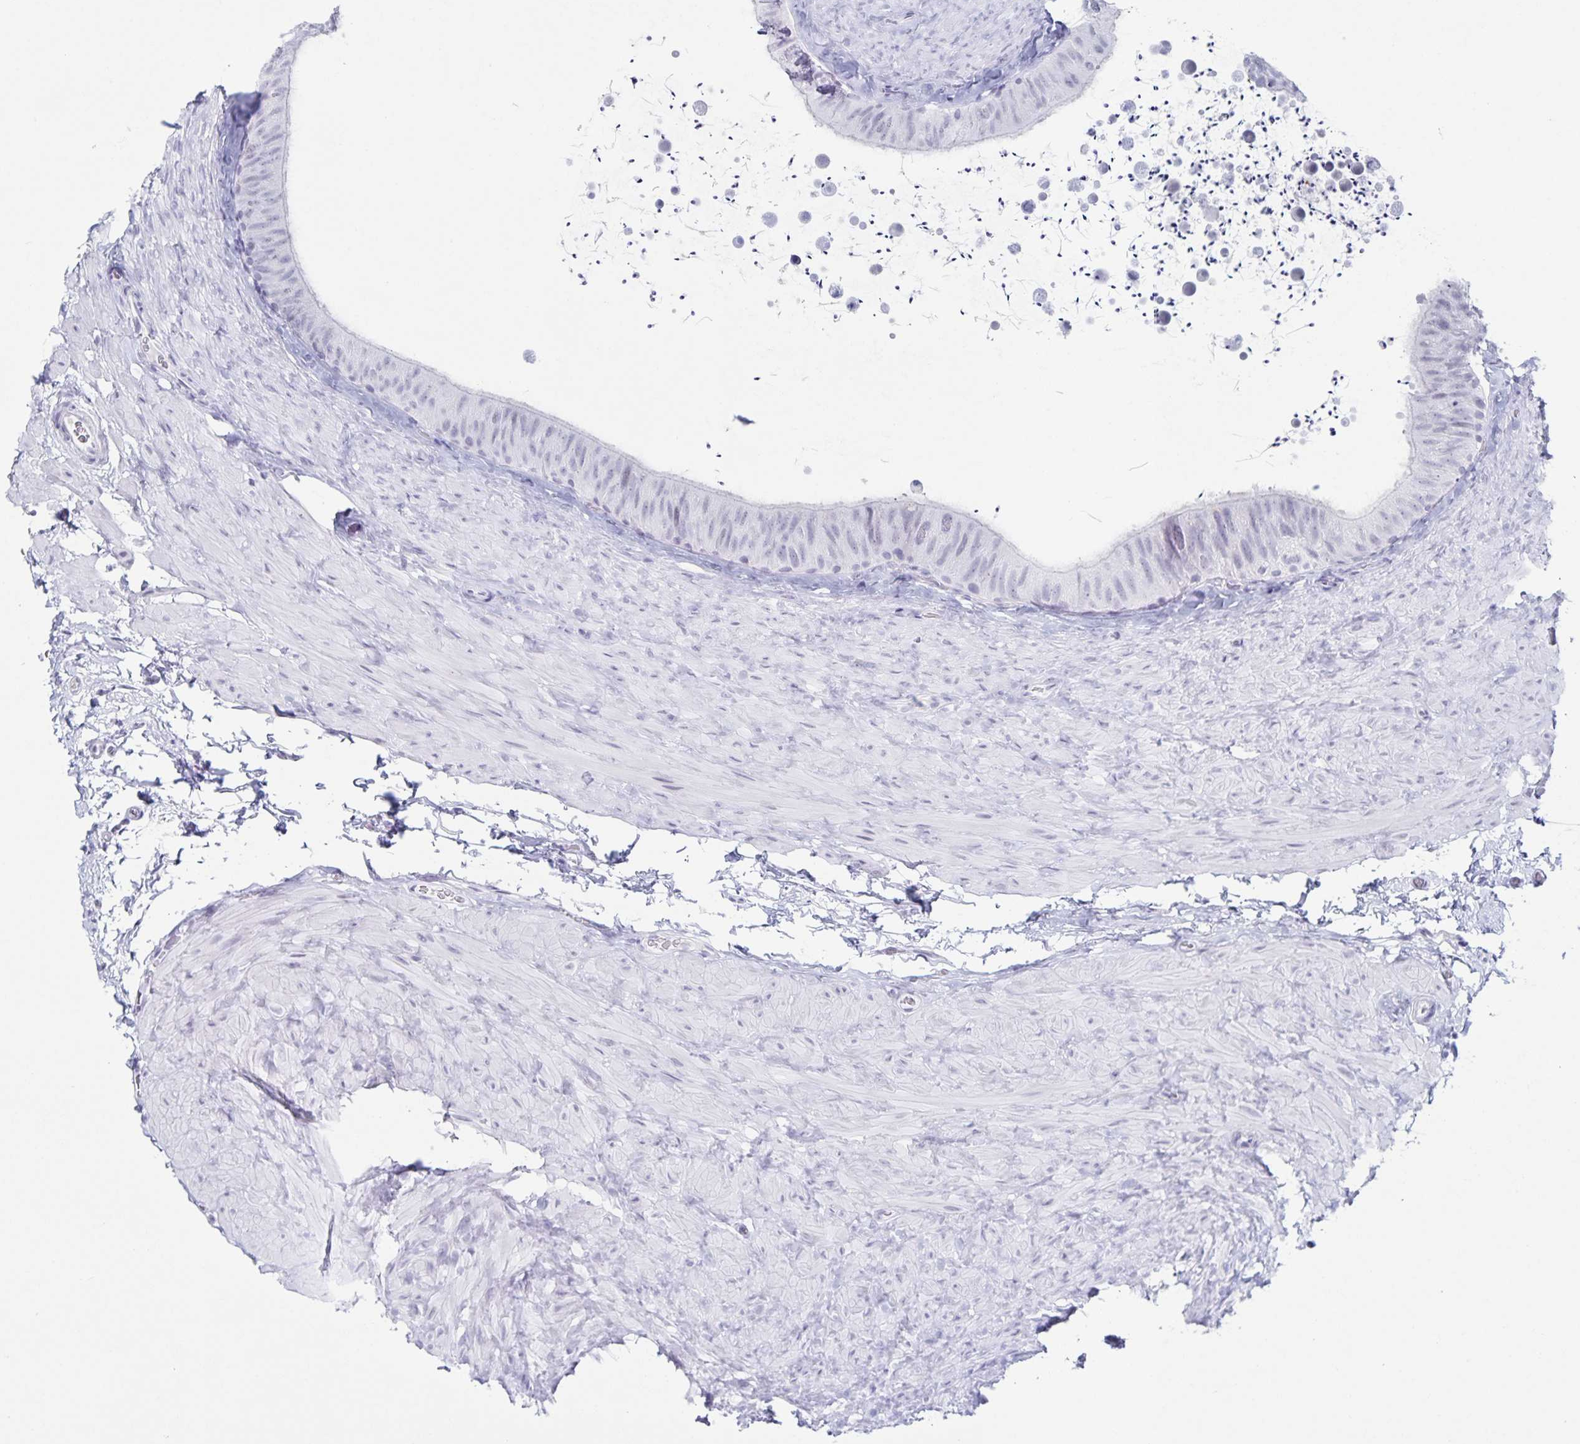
{"staining": {"intensity": "negative", "quantity": "none", "location": "none"}, "tissue": "epididymis", "cell_type": "Glandular cells", "image_type": "normal", "snomed": [{"axis": "morphology", "description": "Normal tissue, NOS"}, {"axis": "topography", "description": "Epididymis, spermatic cord, NOS"}, {"axis": "topography", "description": "Epididymis"}], "caption": "Human epididymis stained for a protein using immunohistochemistry (IHC) shows no staining in glandular cells.", "gene": "LCE6A", "patient": {"sex": "male", "age": 31}}